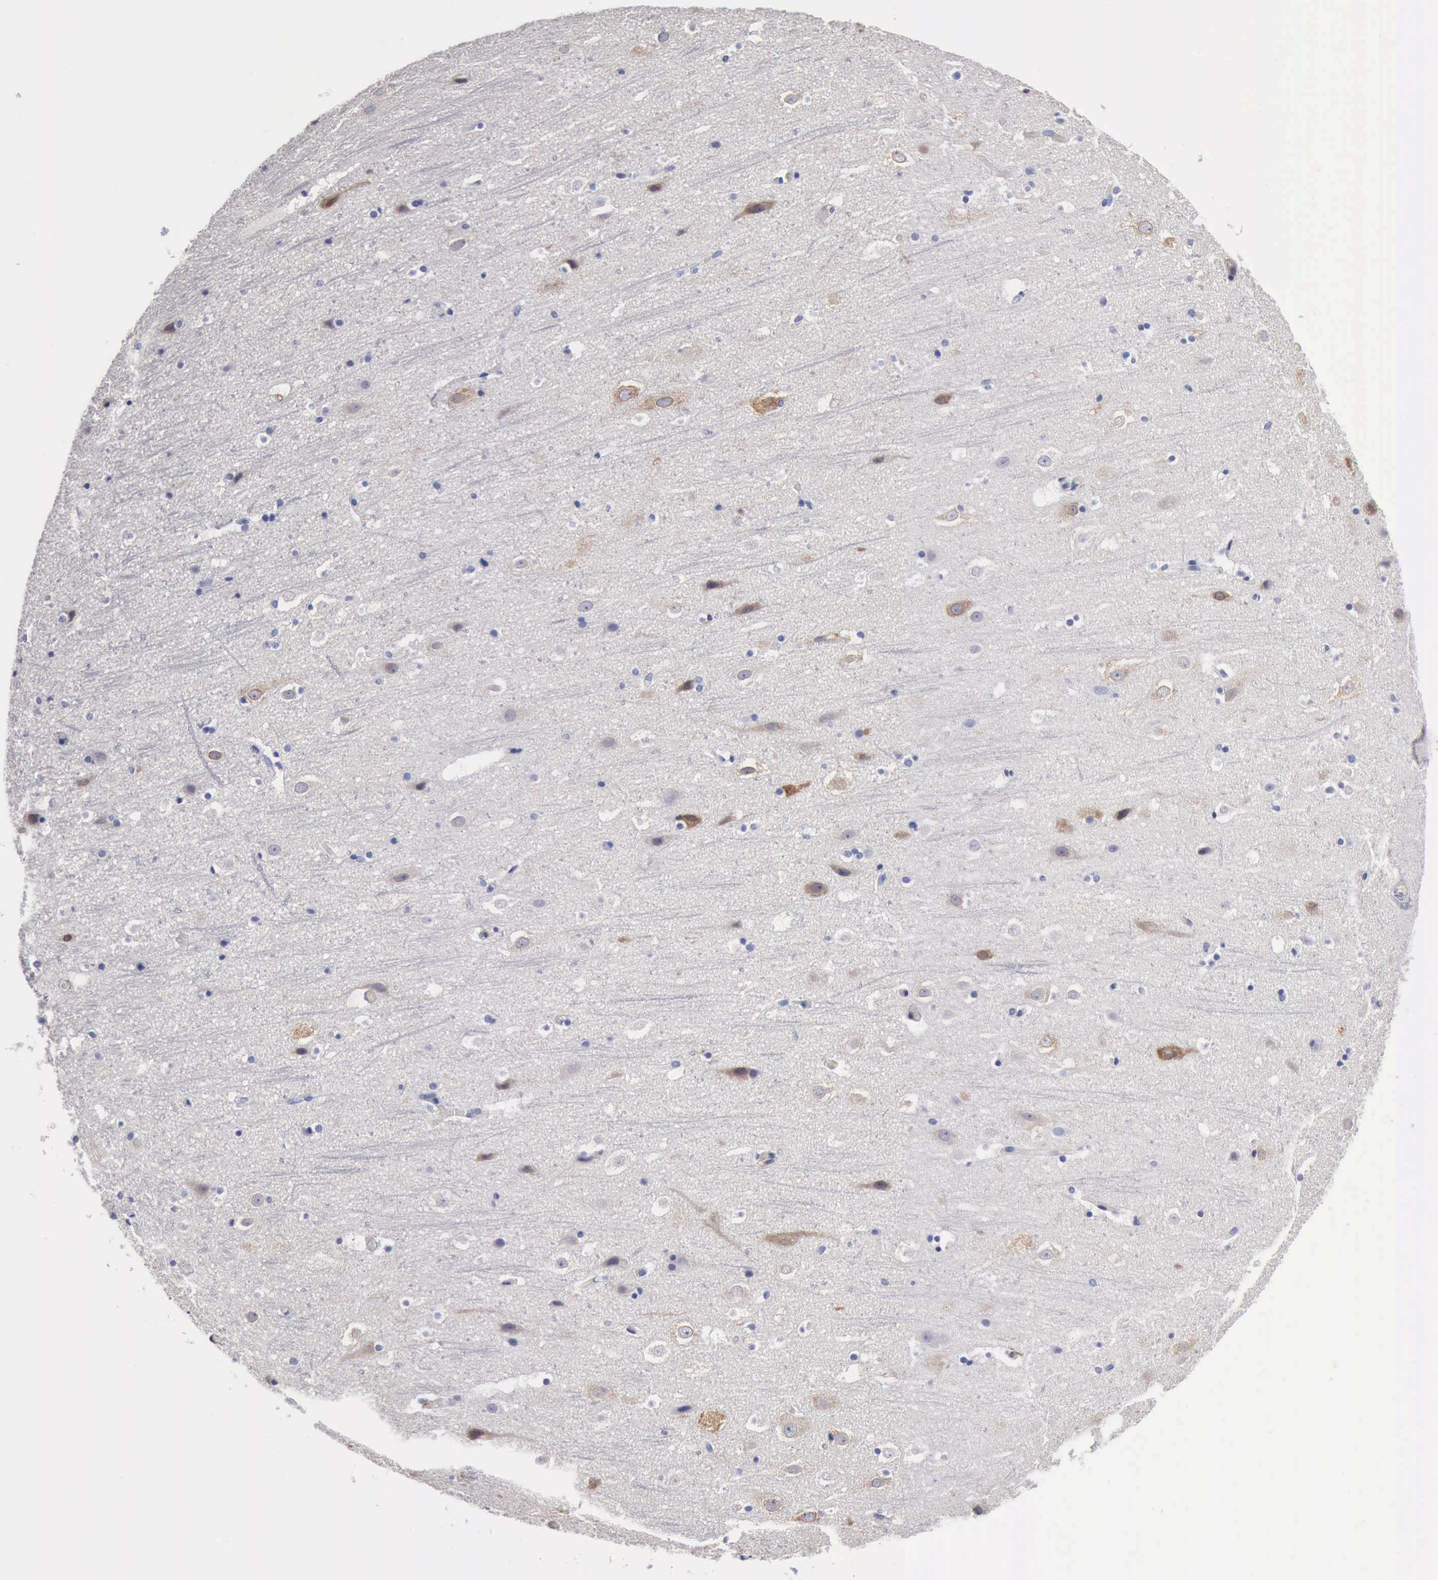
{"staining": {"intensity": "negative", "quantity": "none", "location": "none"}, "tissue": "cerebral cortex", "cell_type": "Endothelial cells", "image_type": "normal", "snomed": [{"axis": "morphology", "description": "Normal tissue, NOS"}, {"axis": "topography", "description": "Cerebral cortex"}], "caption": "Histopathology image shows no protein staining in endothelial cells of unremarkable cerebral cortex.", "gene": "PTGS2", "patient": {"sex": "male", "age": 45}}